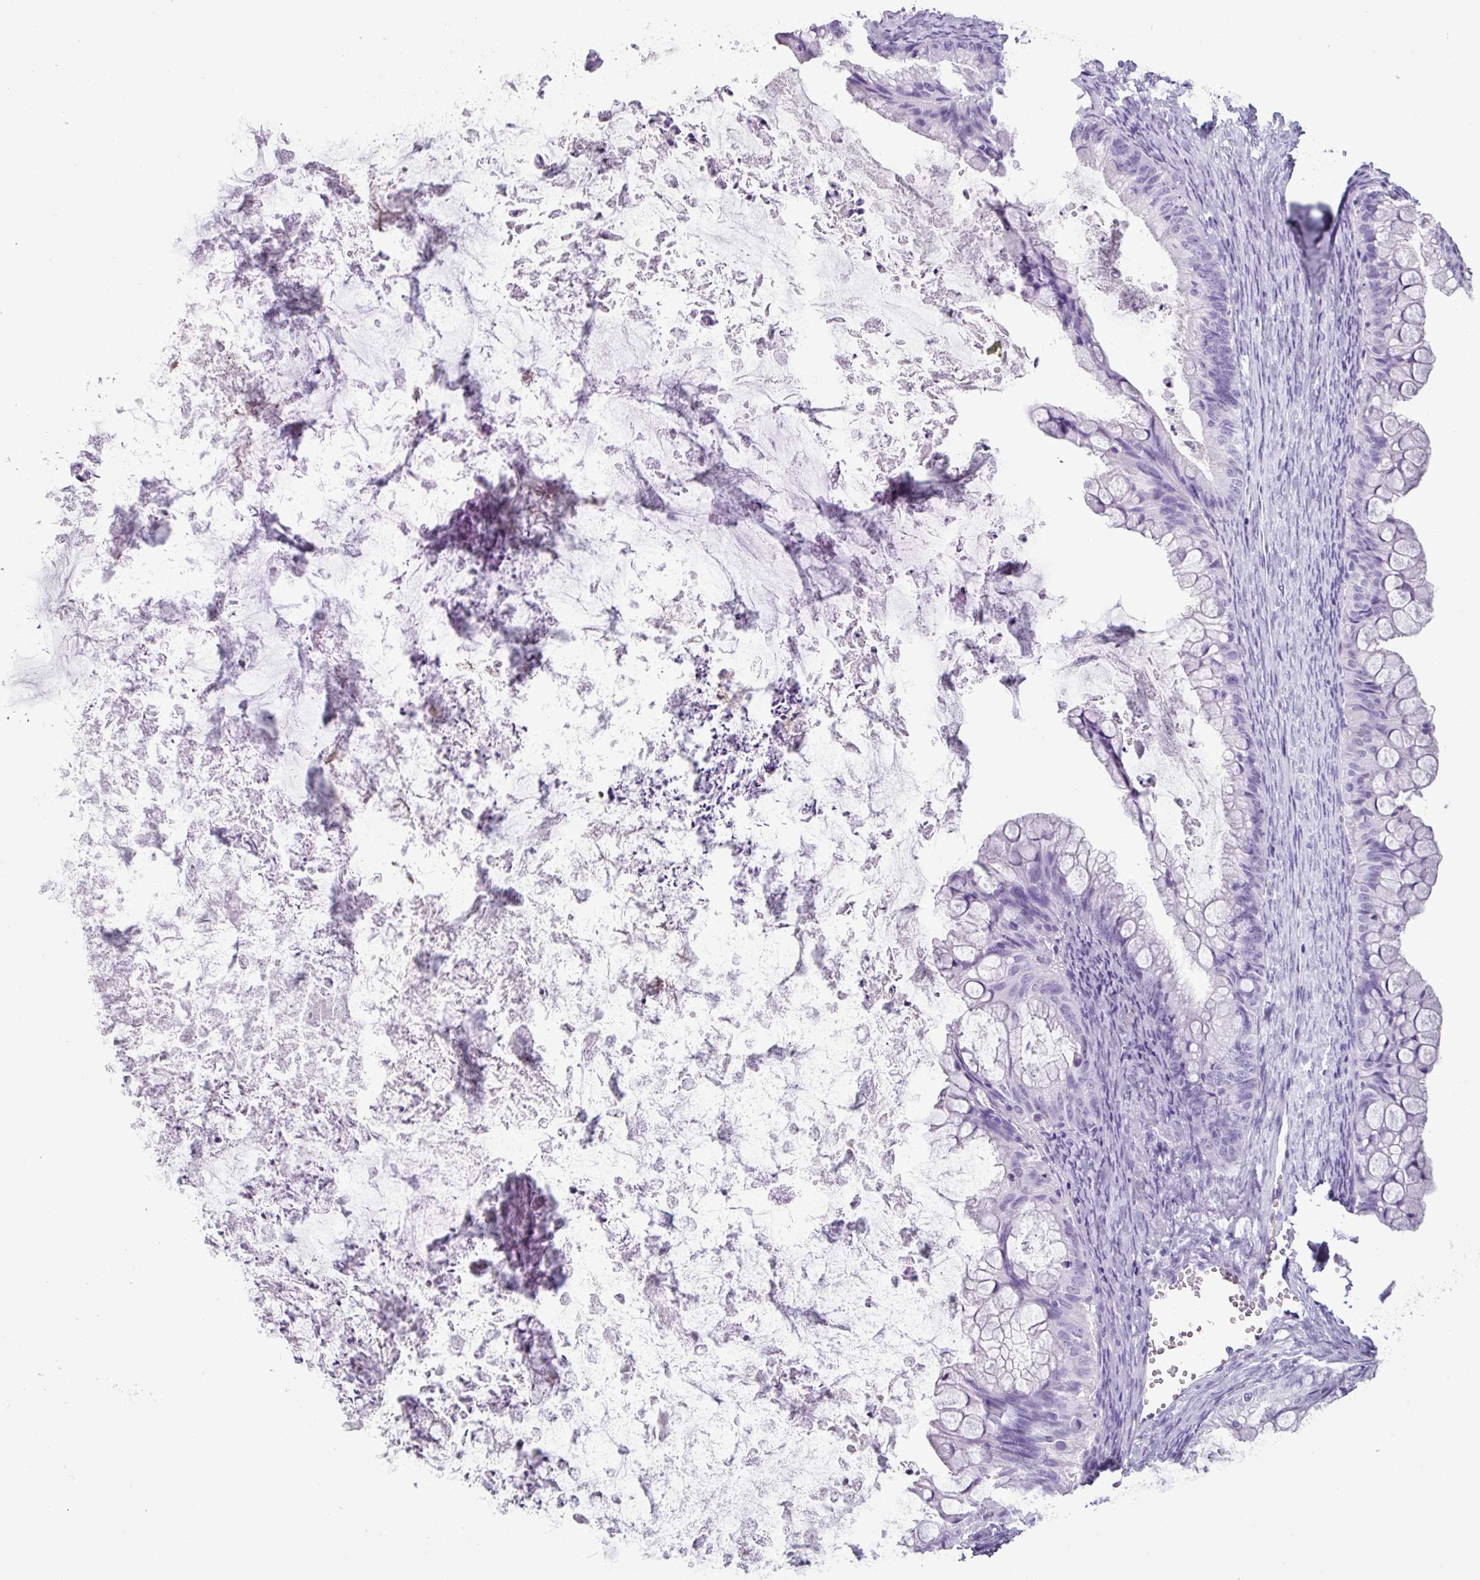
{"staining": {"intensity": "negative", "quantity": "none", "location": "none"}, "tissue": "ovarian cancer", "cell_type": "Tumor cells", "image_type": "cancer", "snomed": [{"axis": "morphology", "description": "Cystadenocarcinoma, mucinous, NOS"}, {"axis": "topography", "description": "Ovary"}], "caption": "A photomicrograph of mucinous cystadenocarcinoma (ovarian) stained for a protein exhibits no brown staining in tumor cells.", "gene": "SCT", "patient": {"sex": "female", "age": 35}}